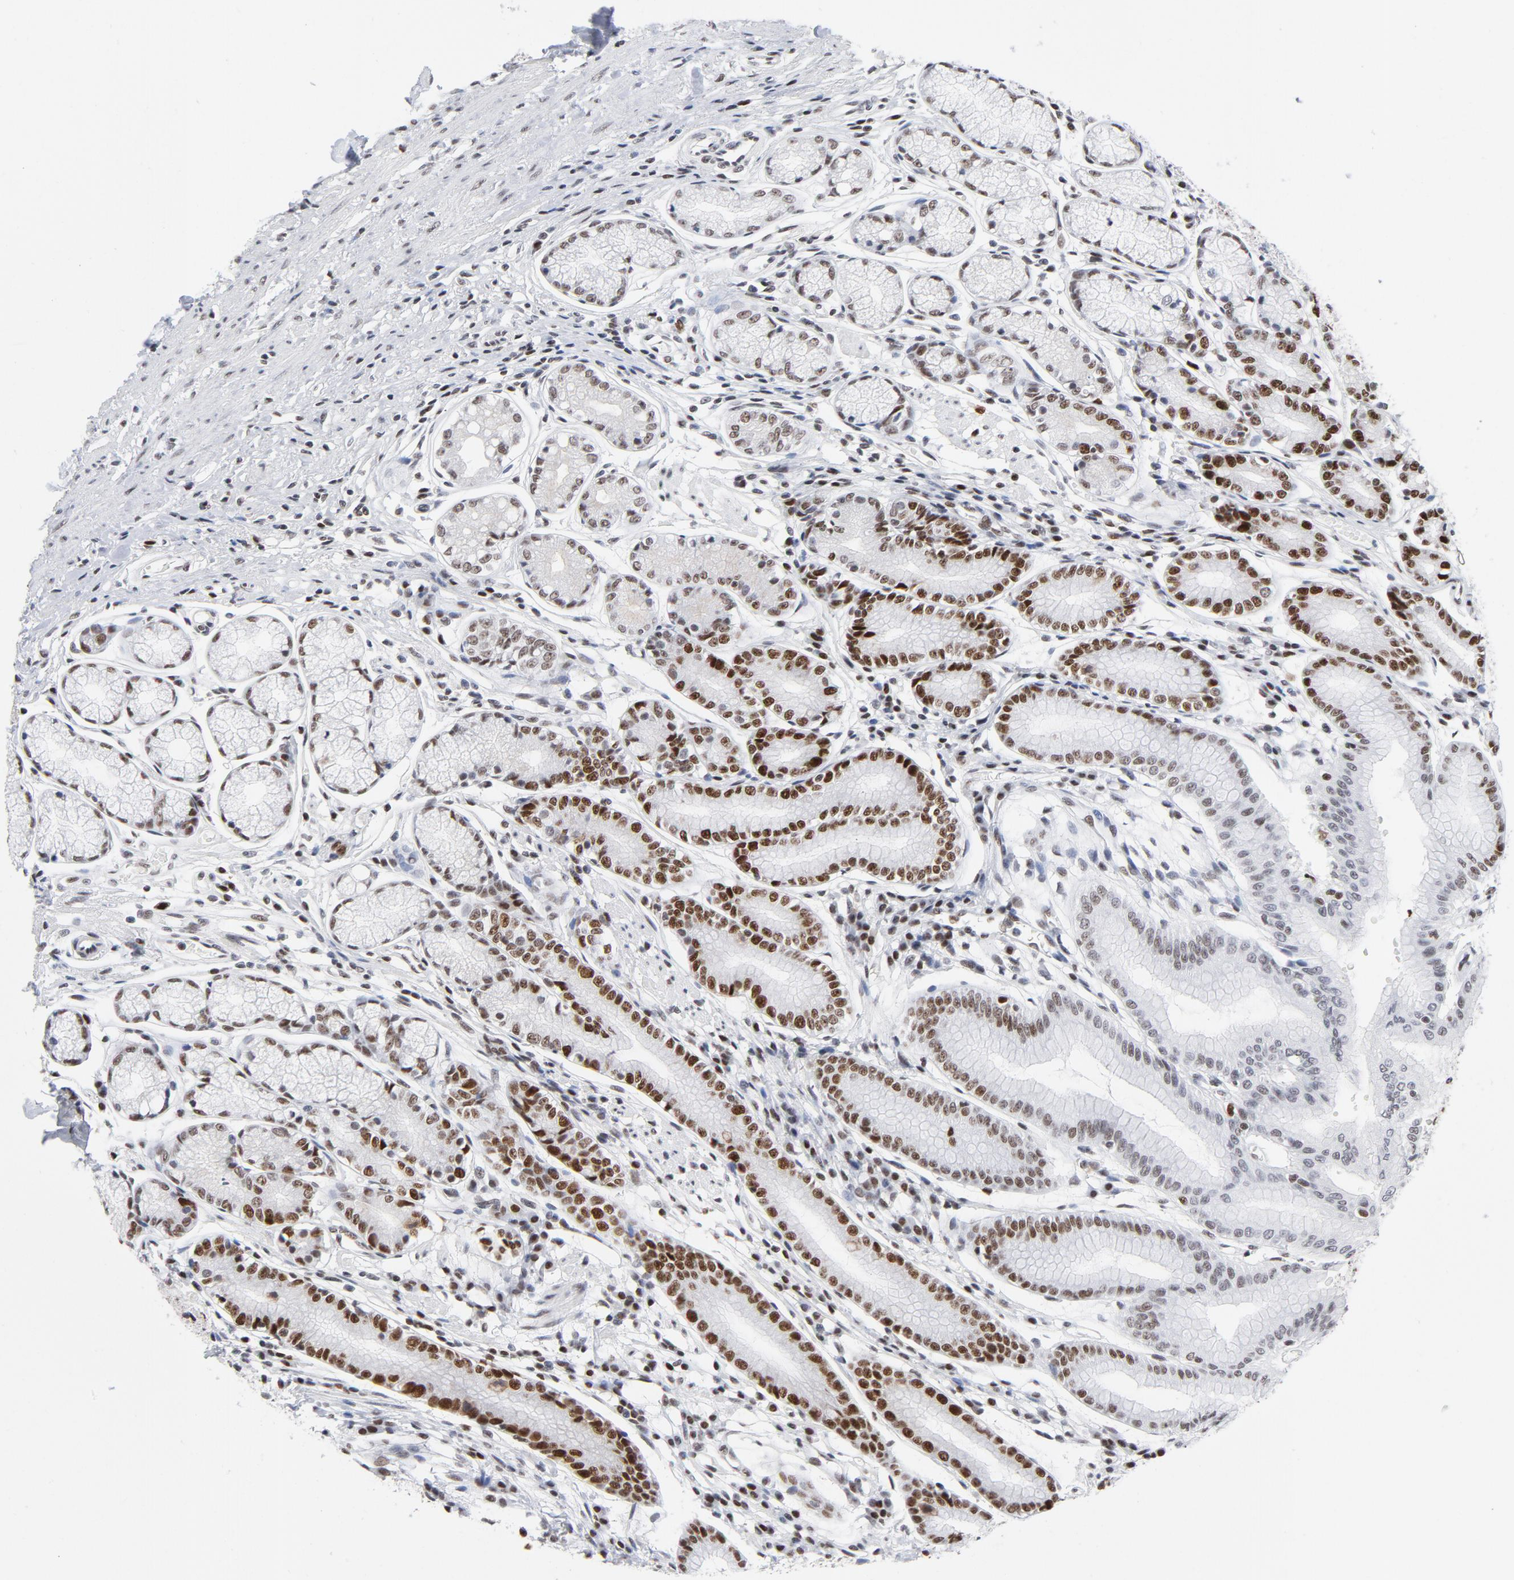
{"staining": {"intensity": "moderate", "quantity": ">75%", "location": "nuclear"}, "tissue": "stomach", "cell_type": "Glandular cells", "image_type": "normal", "snomed": [{"axis": "morphology", "description": "Normal tissue, NOS"}, {"axis": "morphology", "description": "Inflammation, NOS"}, {"axis": "topography", "description": "Stomach, lower"}], "caption": "Immunohistochemistry (IHC) (DAB (3,3'-diaminobenzidine)) staining of benign stomach shows moderate nuclear protein staining in approximately >75% of glandular cells. The staining was performed using DAB, with brown indicating positive protein expression. Nuclei are stained blue with hematoxylin.", "gene": "RFC4", "patient": {"sex": "male", "age": 59}}